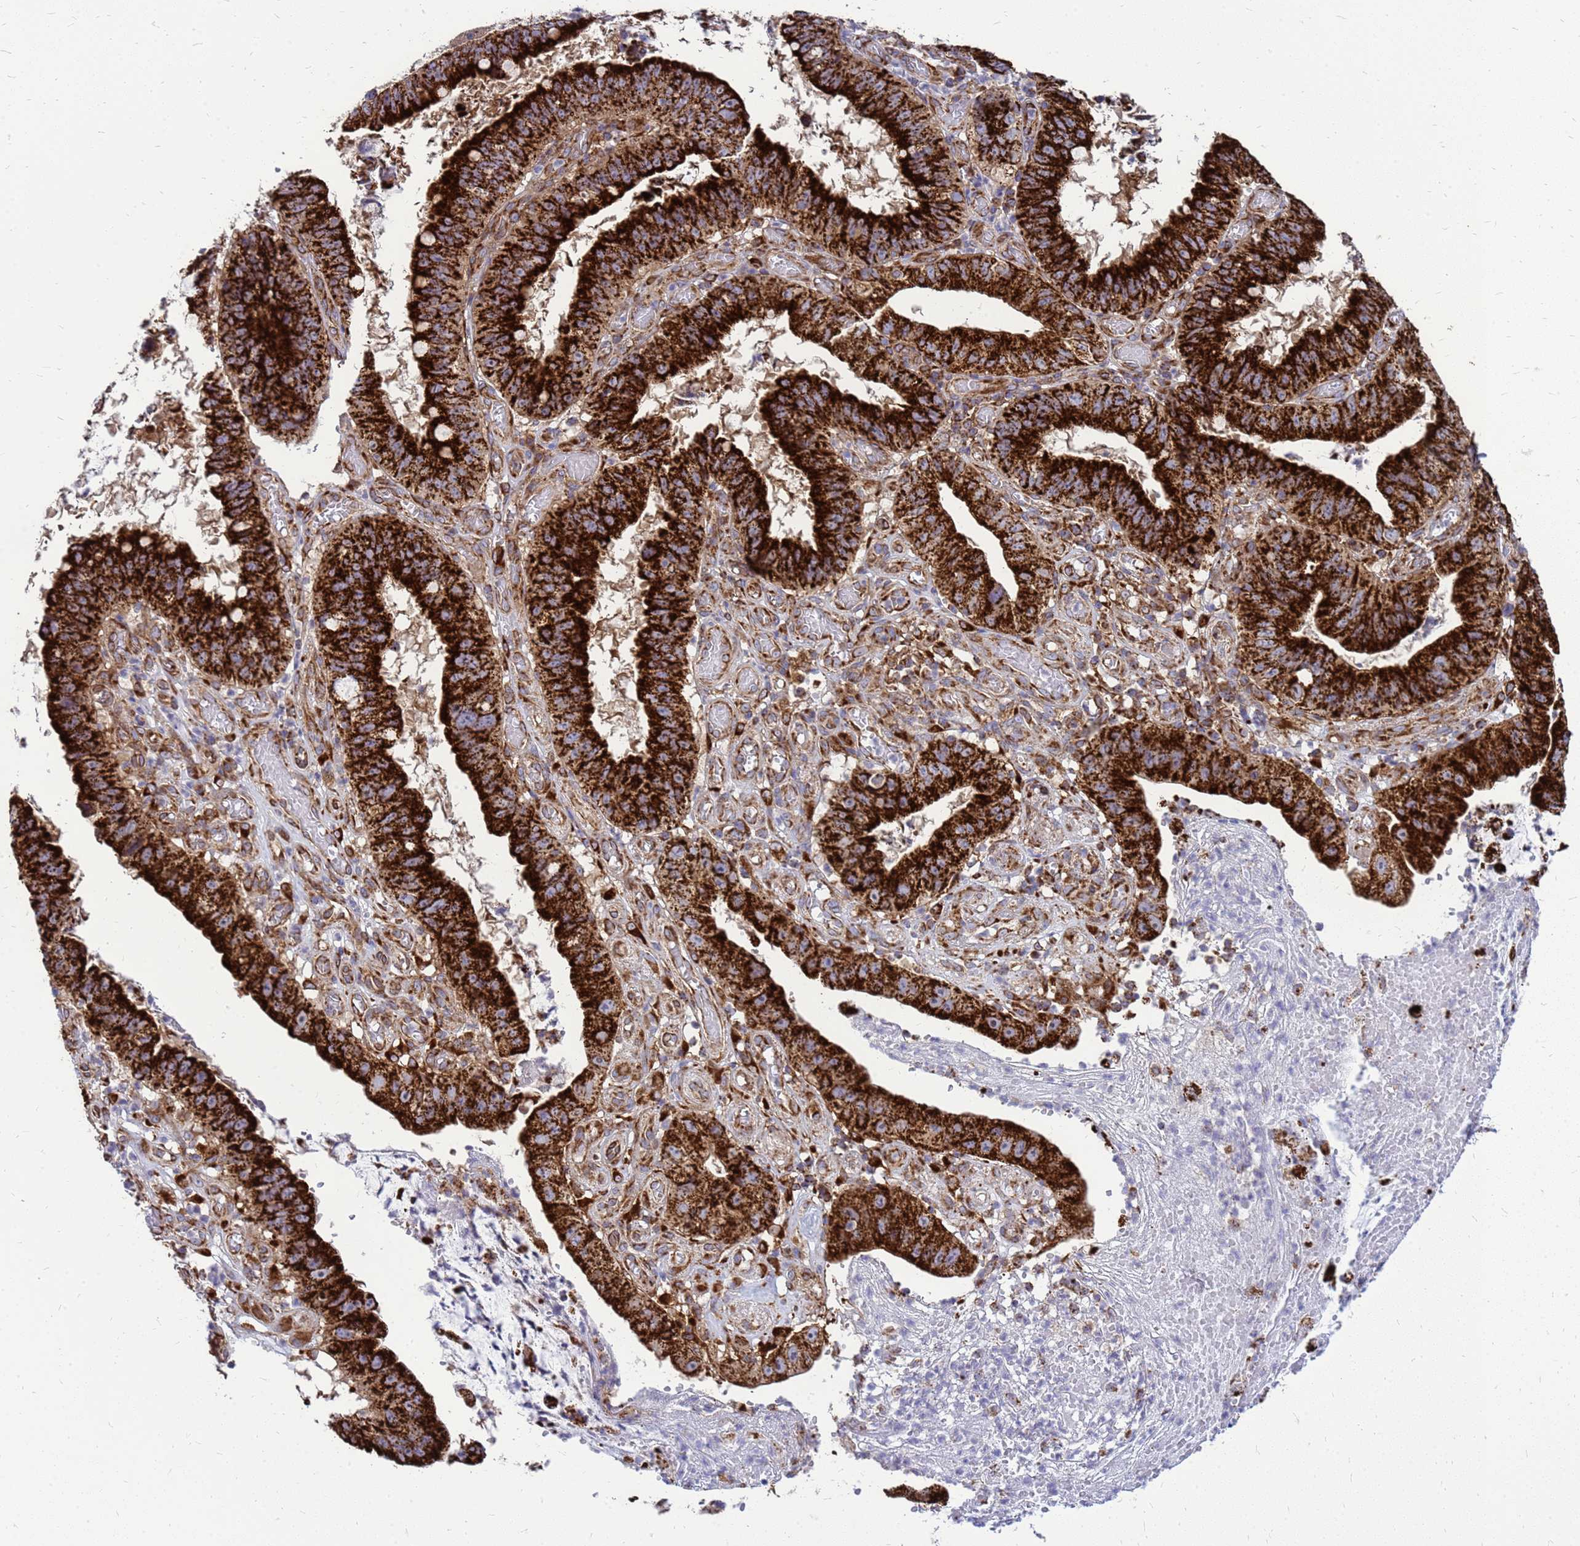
{"staining": {"intensity": "strong", "quantity": ">75%", "location": "cytoplasmic/membranous"}, "tissue": "stomach cancer", "cell_type": "Tumor cells", "image_type": "cancer", "snomed": [{"axis": "morphology", "description": "Adenocarcinoma, NOS"}, {"axis": "topography", "description": "Stomach"}], "caption": "DAB (3,3'-diaminobenzidine) immunohistochemical staining of human stomach cancer displays strong cytoplasmic/membranous protein positivity in approximately >75% of tumor cells. The protein of interest is shown in brown color, while the nuclei are stained blue.", "gene": "FSTL4", "patient": {"sex": "male", "age": 59}}